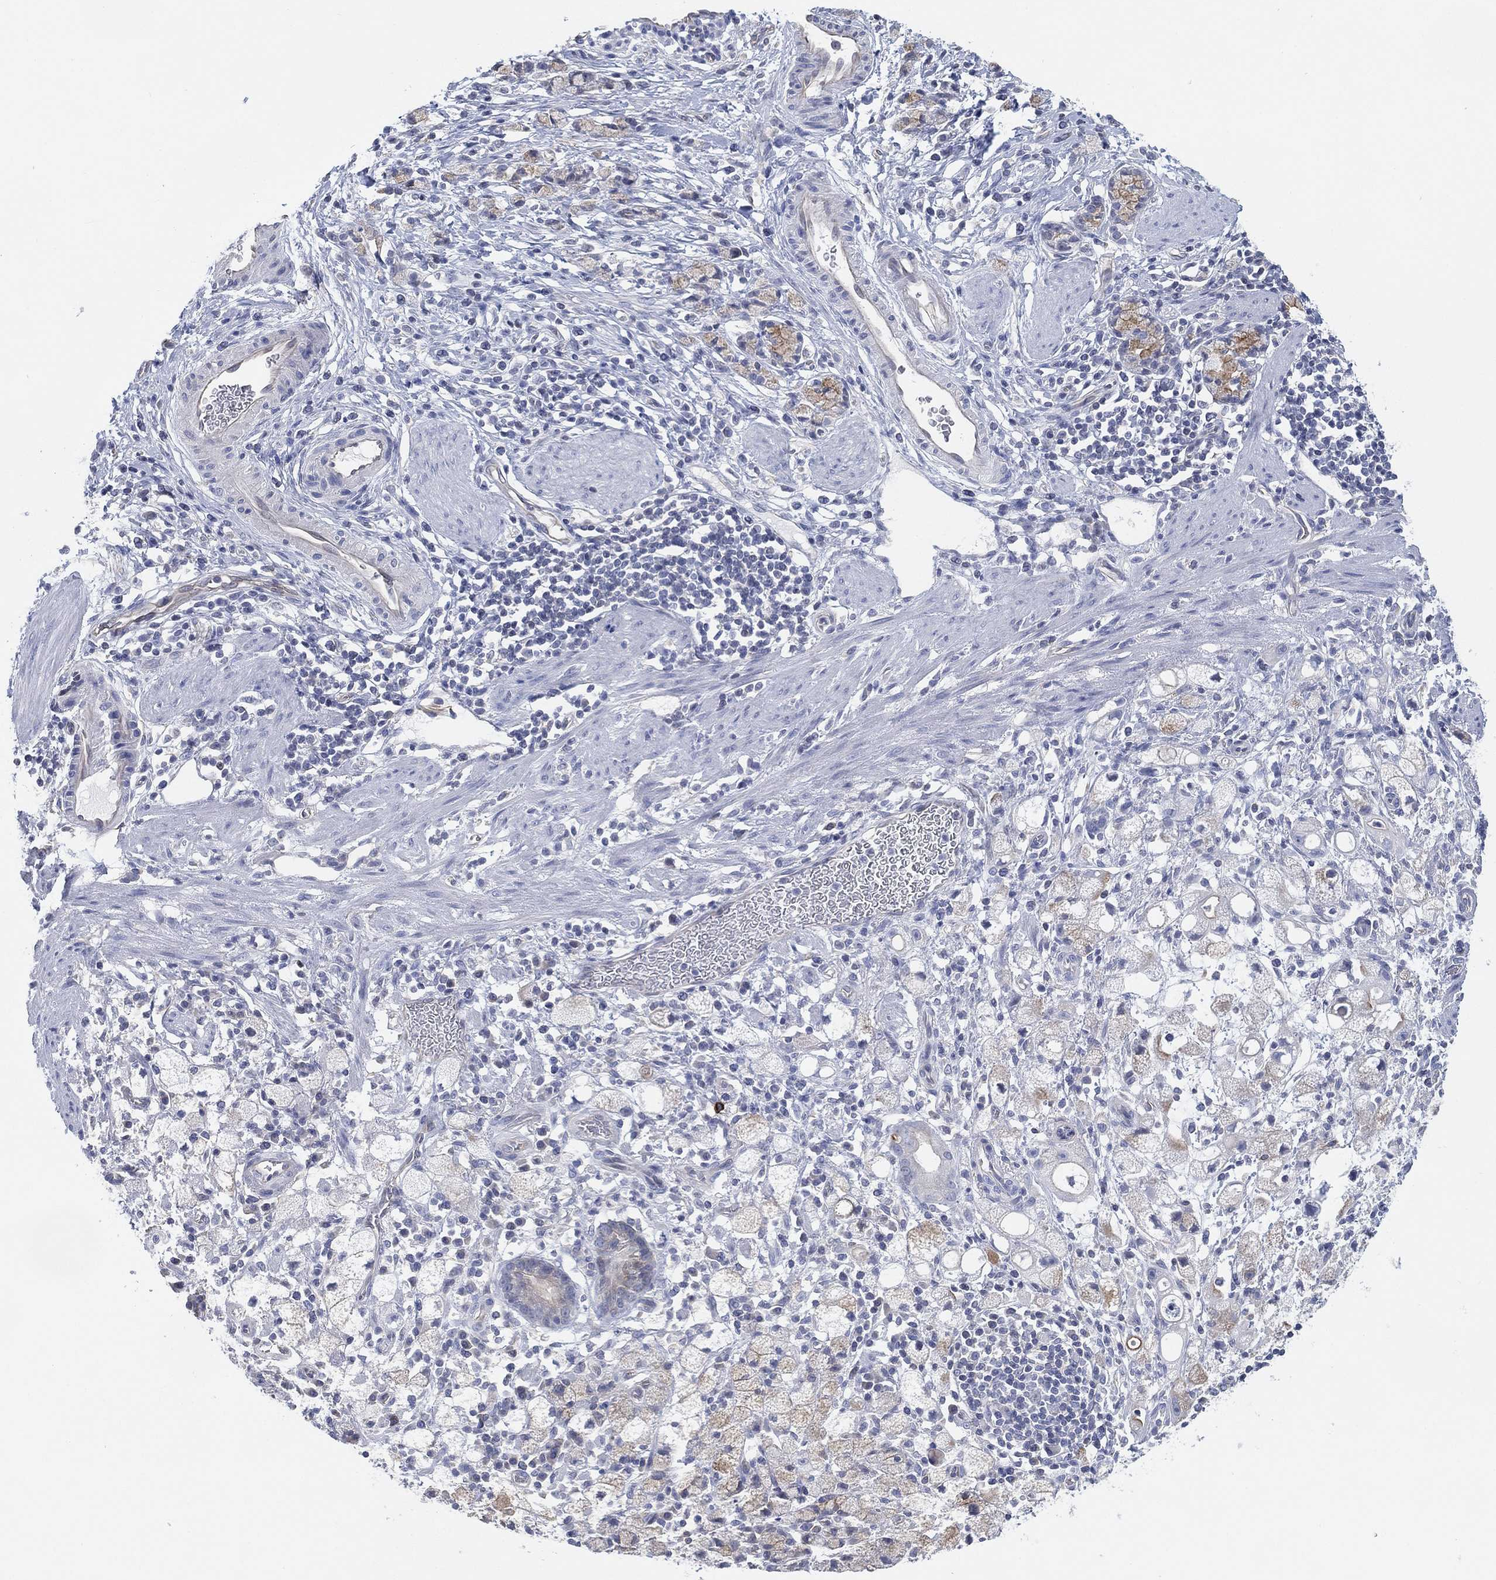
{"staining": {"intensity": "weak", "quantity": "<25%", "location": "cytoplasmic/membranous"}, "tissue": "stomach cancer", "cell_type": "Tumor cells", "image_type": "cancer", "snomed": [{"axis": "morphology", "description": "Adenocarcinoma, NOS"}, {"axis": "topography", "description": "Stomach"}], "caption": "Stomach cancer (adenocarcinoma) was stained to show a protein in brown. There is no significant staining in tumor cells.", "gene": "CFTR", "patient": {"sex": "male", "age": 58}}